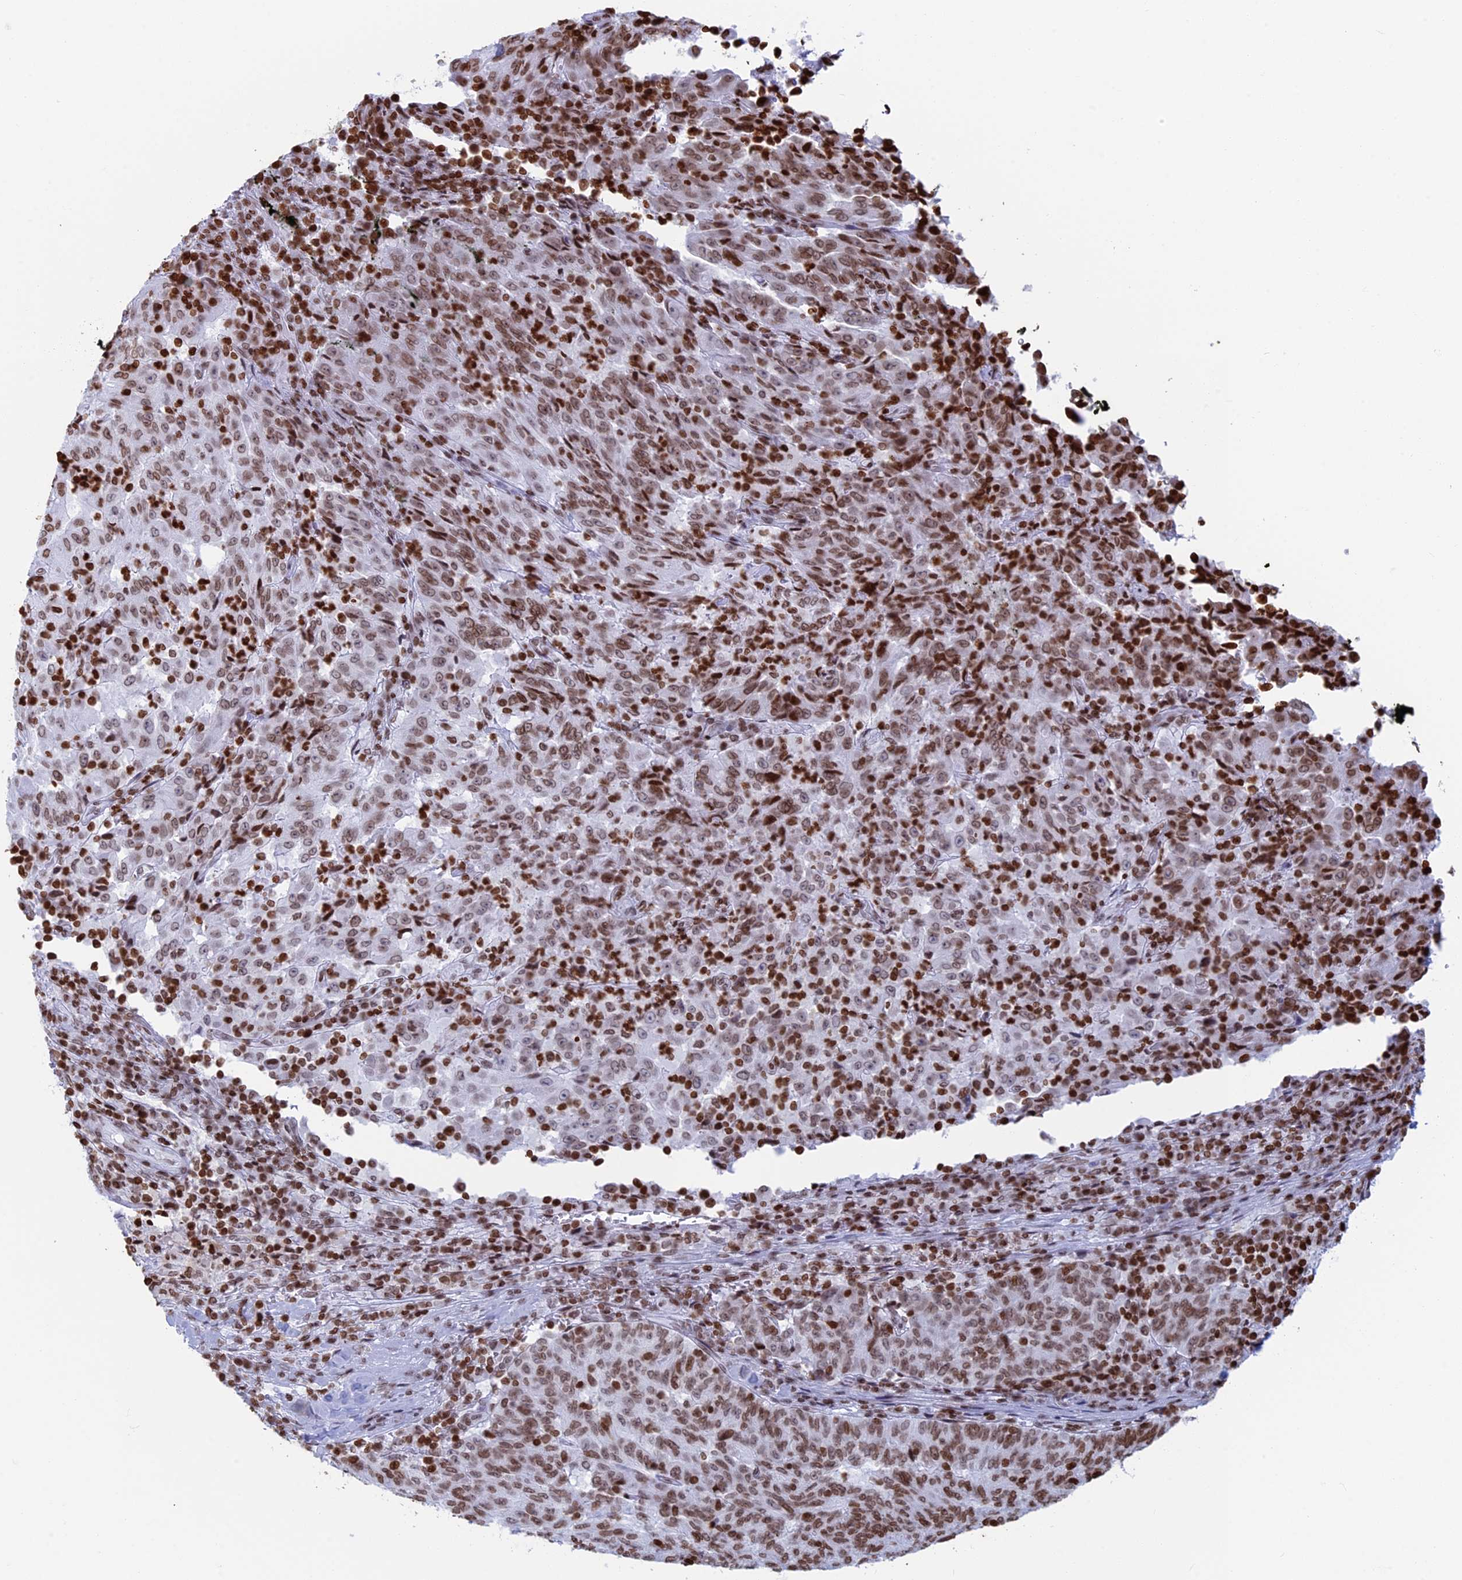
{"staining": {"intensity": "moderate", "quantity": ">75%", "location": "nuclear"}, "tissue": "pancreatic cancer", "cell_type": "Tumor cells", "image_type": "cancer", "snomed": [{"axis": "morphology", "description": "Adenocarcinoma, NOS"}, {"axis": "topography", "description": "Pancreas"}], "caption": "Immunohistochemistry micrograph of pancreatic adenocarcinoma stained for a protein (brown), which demonstrates medium levels of moderate nuclear positivity in about >75% of tumor cells.", "gene": "APOBEC3A", "patient": {"sex": "male", "age": 63}}